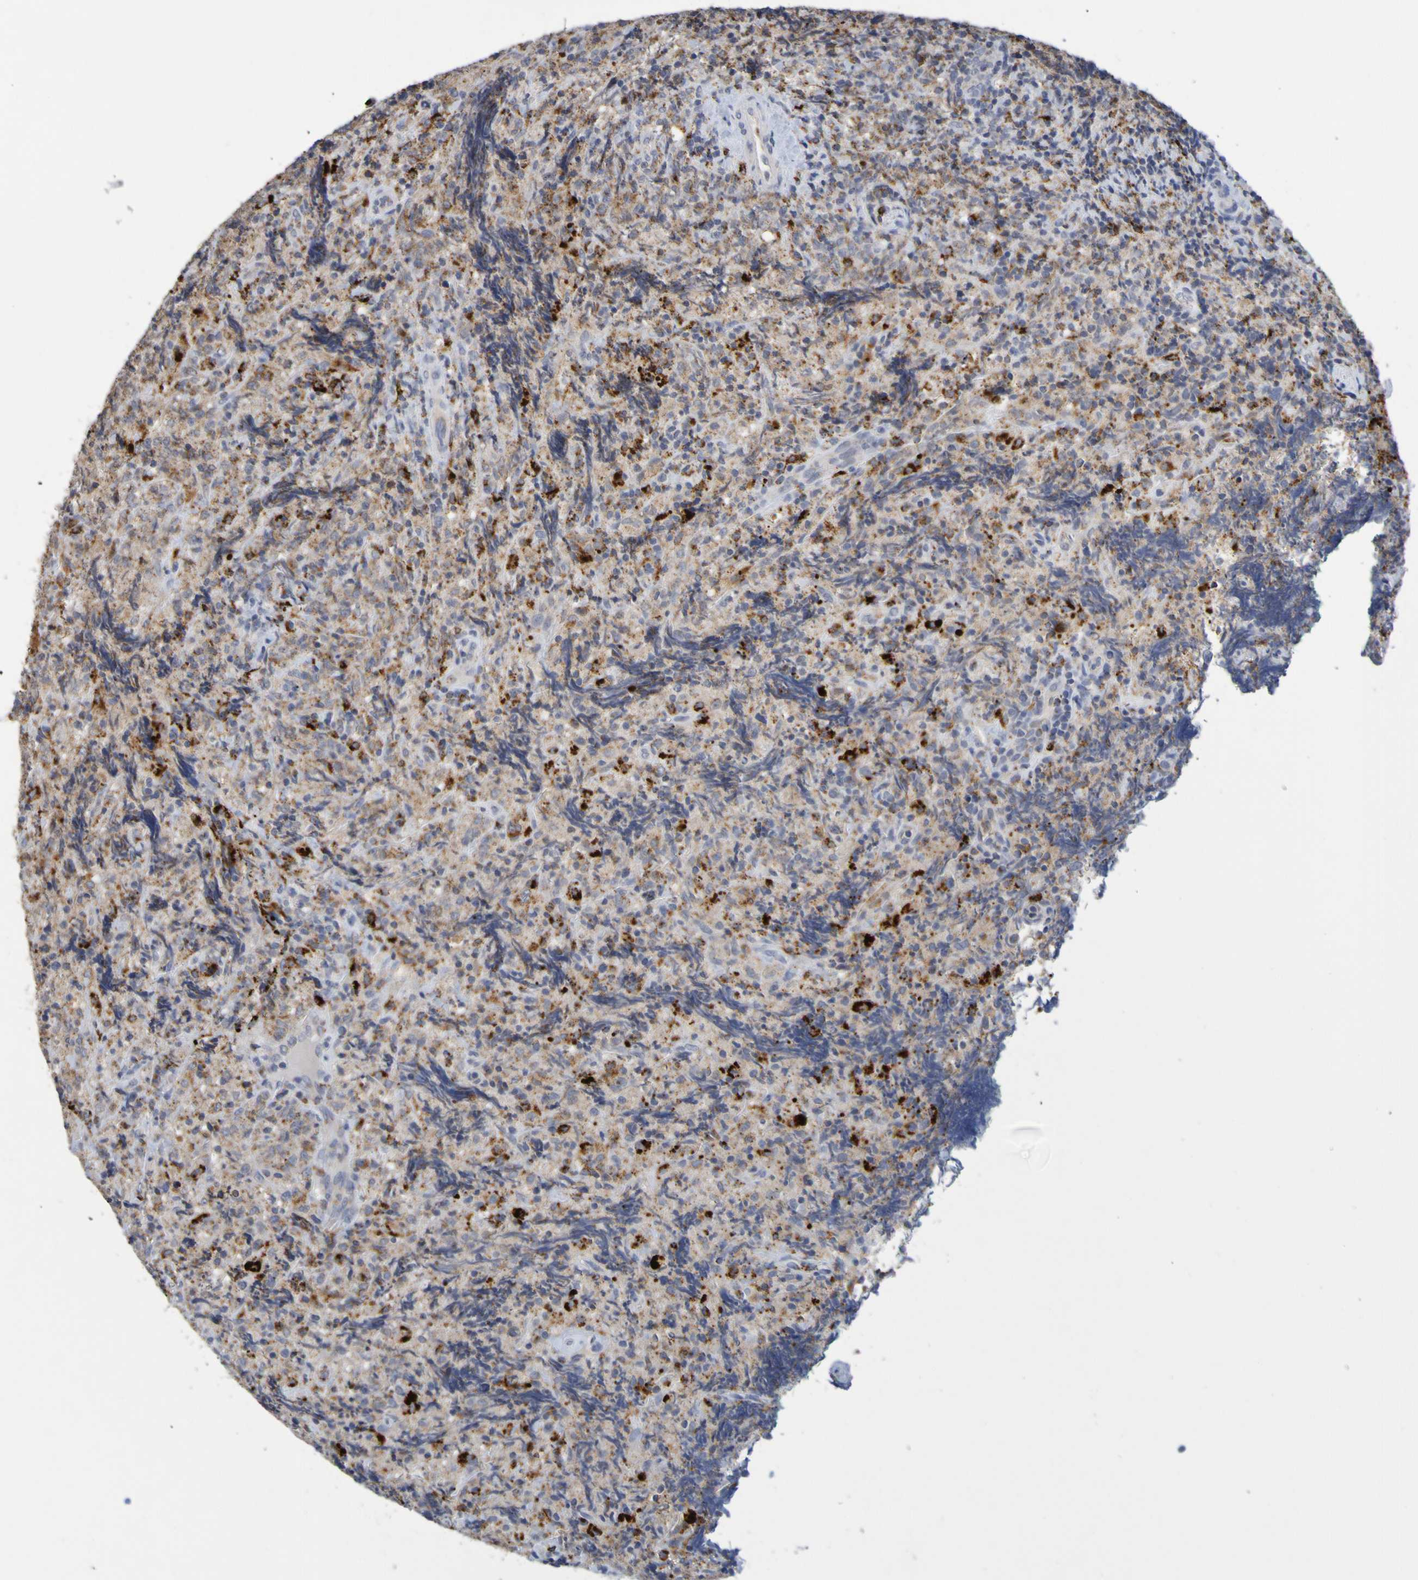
{"staining": {"intensity": "moderate", "quantity": "25%-75%", "location": "cytoplasmic/membranous"}, "tissue": "lymphoma", "cell_type": "Tumor cells", "image_type": "cancer", "snomed": [{"axis": "morphology", "description": "Malignant lymphoma, non-Hodgkin's type, High grade"}, {"axis": "topography", "description": "Tonsil"}], "caption": "Human lymphoma stained with a protein marker reveals moderate staining in tumor cells.", "gene": "TPH1", "patient": {"sex": "female", "age": 36}}